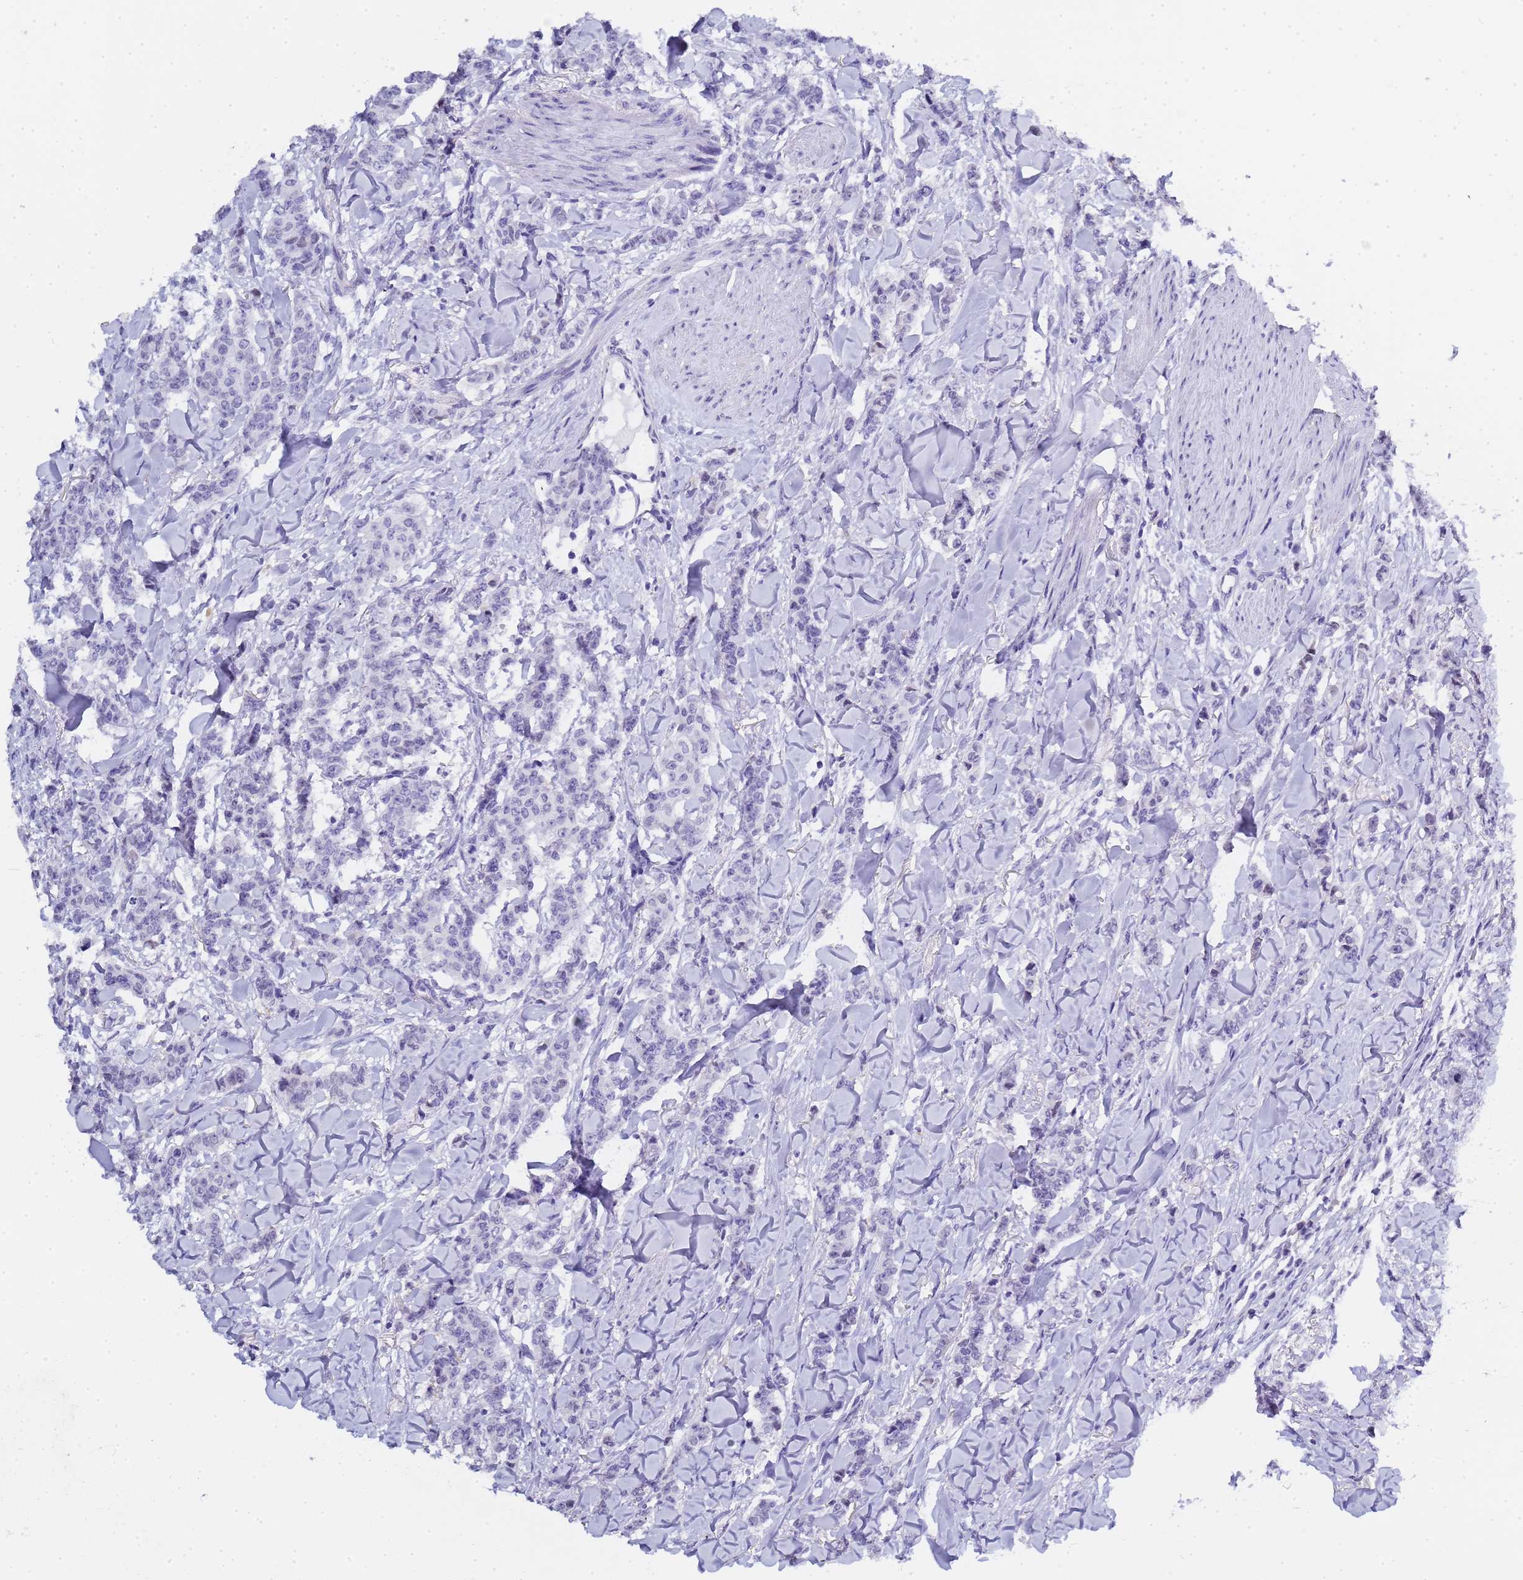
{"staining": {"intensity": "negative", "quantity": "none", "location": "none"}, "tissue": "breast cancer", "cell_type": "Tumor cells", "image_type": "cancer", "snomed": [{"axis": "morphology", "description": "Duct carcinoma"}, {"axis": "topography", "description": "Breast"}], "caption": "The histopathology image reveals no staining of tumor cells in breast infiltrating ductal carcinoma.", "gene": "CTRC", "patient": {"sex": "female", "age": 40}}